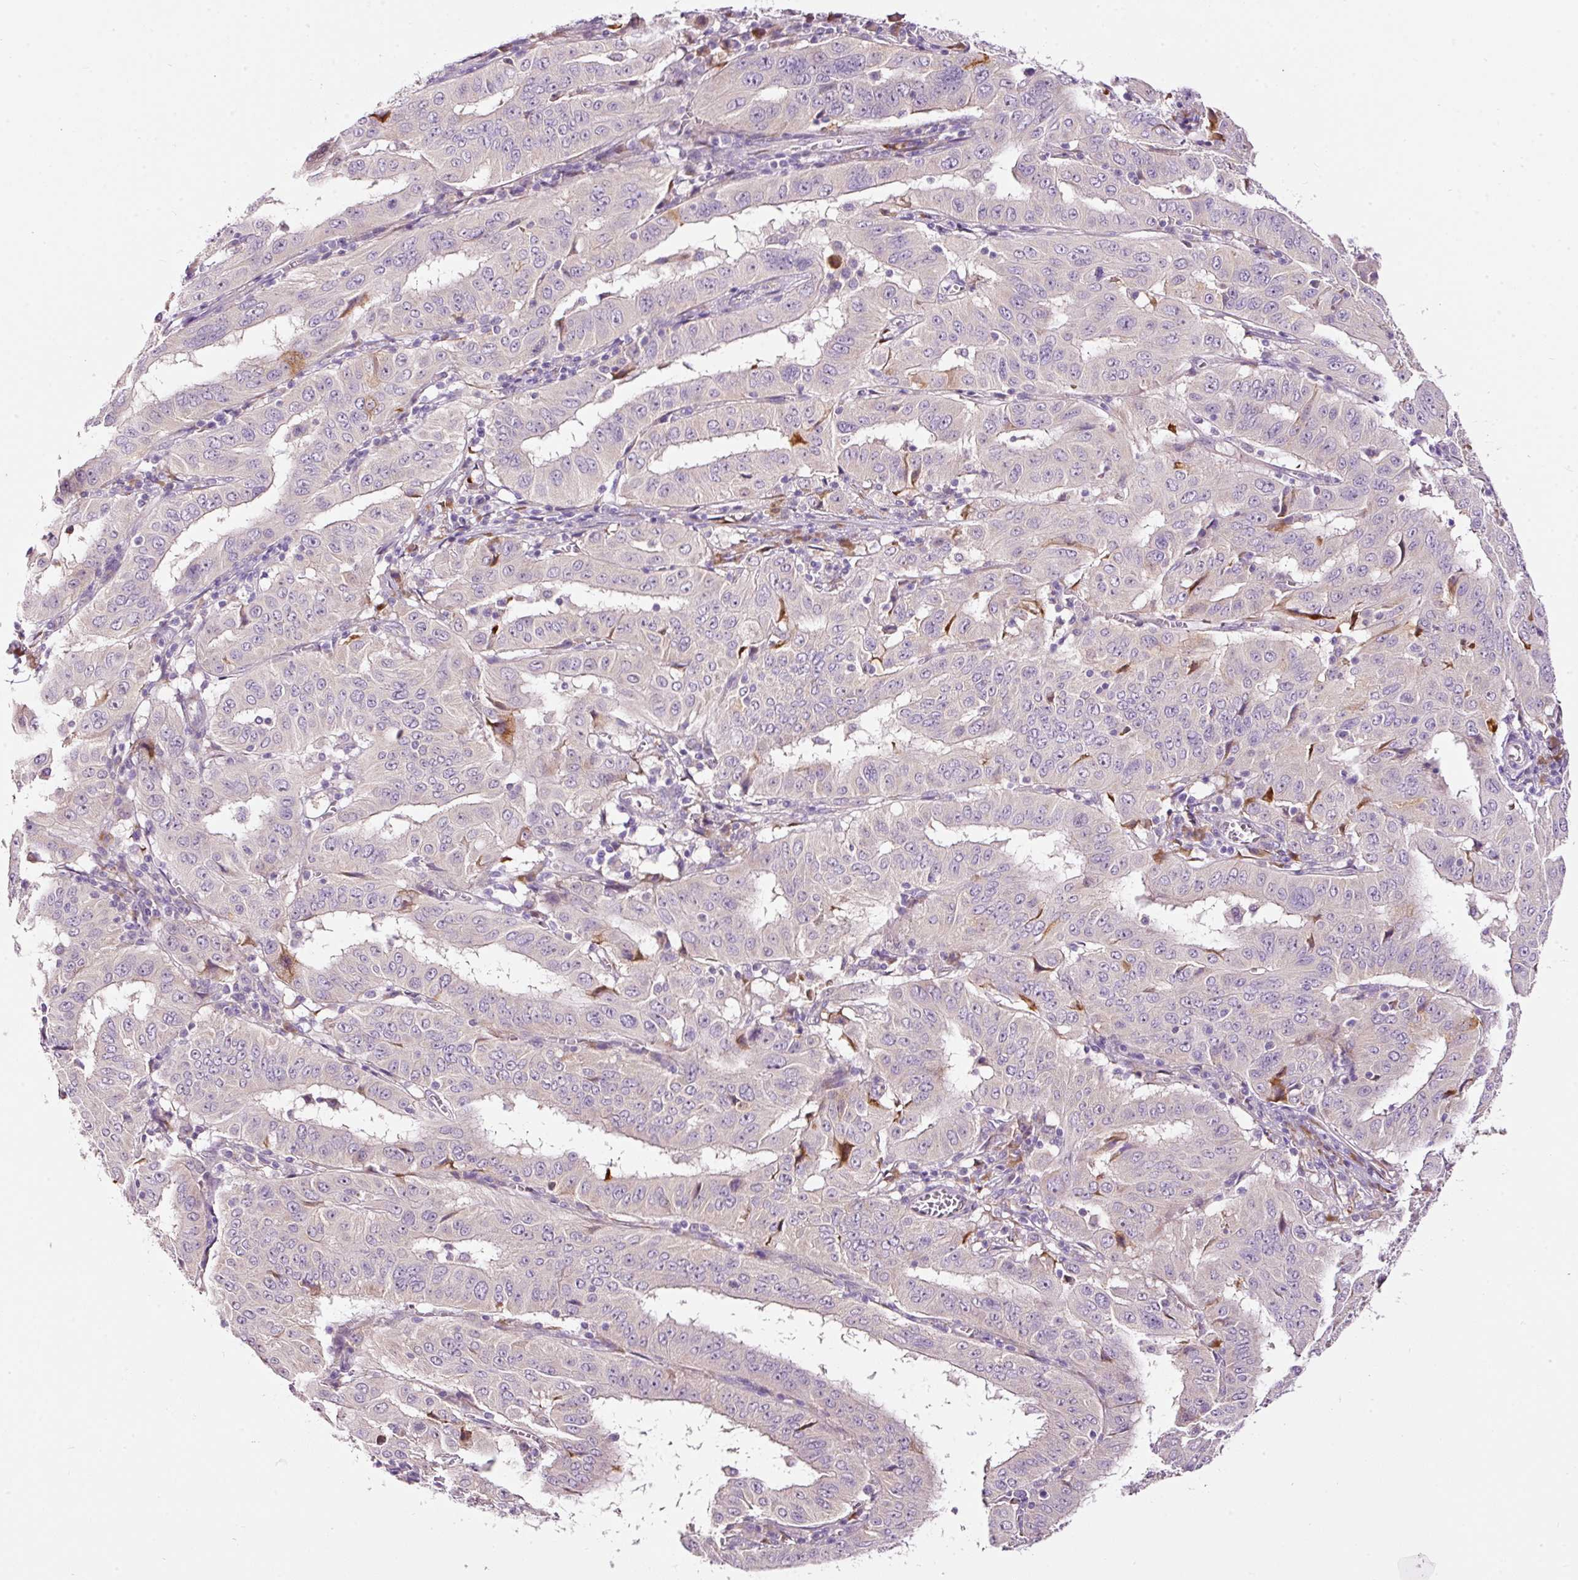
{"staining": {"intensity": "moderate", "quantity": "<25%", "location": "cytoplasmic/membranous"}, "tissue": "pancreatic cancer", "cell_type": "Tumor cells", "image_type": "cancer", "snomed": [{"axis": "morphology", "description": "Adenocarcinoma, NOS"}, {"axis": "topography", "description": "Pancreas"}], "caption": "DAB (3,3'-diaminobenzidine) immunohistochemical staining of human pancreatic cancer (adenocarcinoma) exhibits moderate cytoplasmic/membranous protein expression in approximately <25% of tumor cells. The protein of interest is stained brown, and the nuclei are stained in blue (DAB (3,3'-diaminobenzidine) IHC with brightfield microscopy, high magnification).", "gene": "RSPO2", "patient": {"sex": "male", "age": 63}}